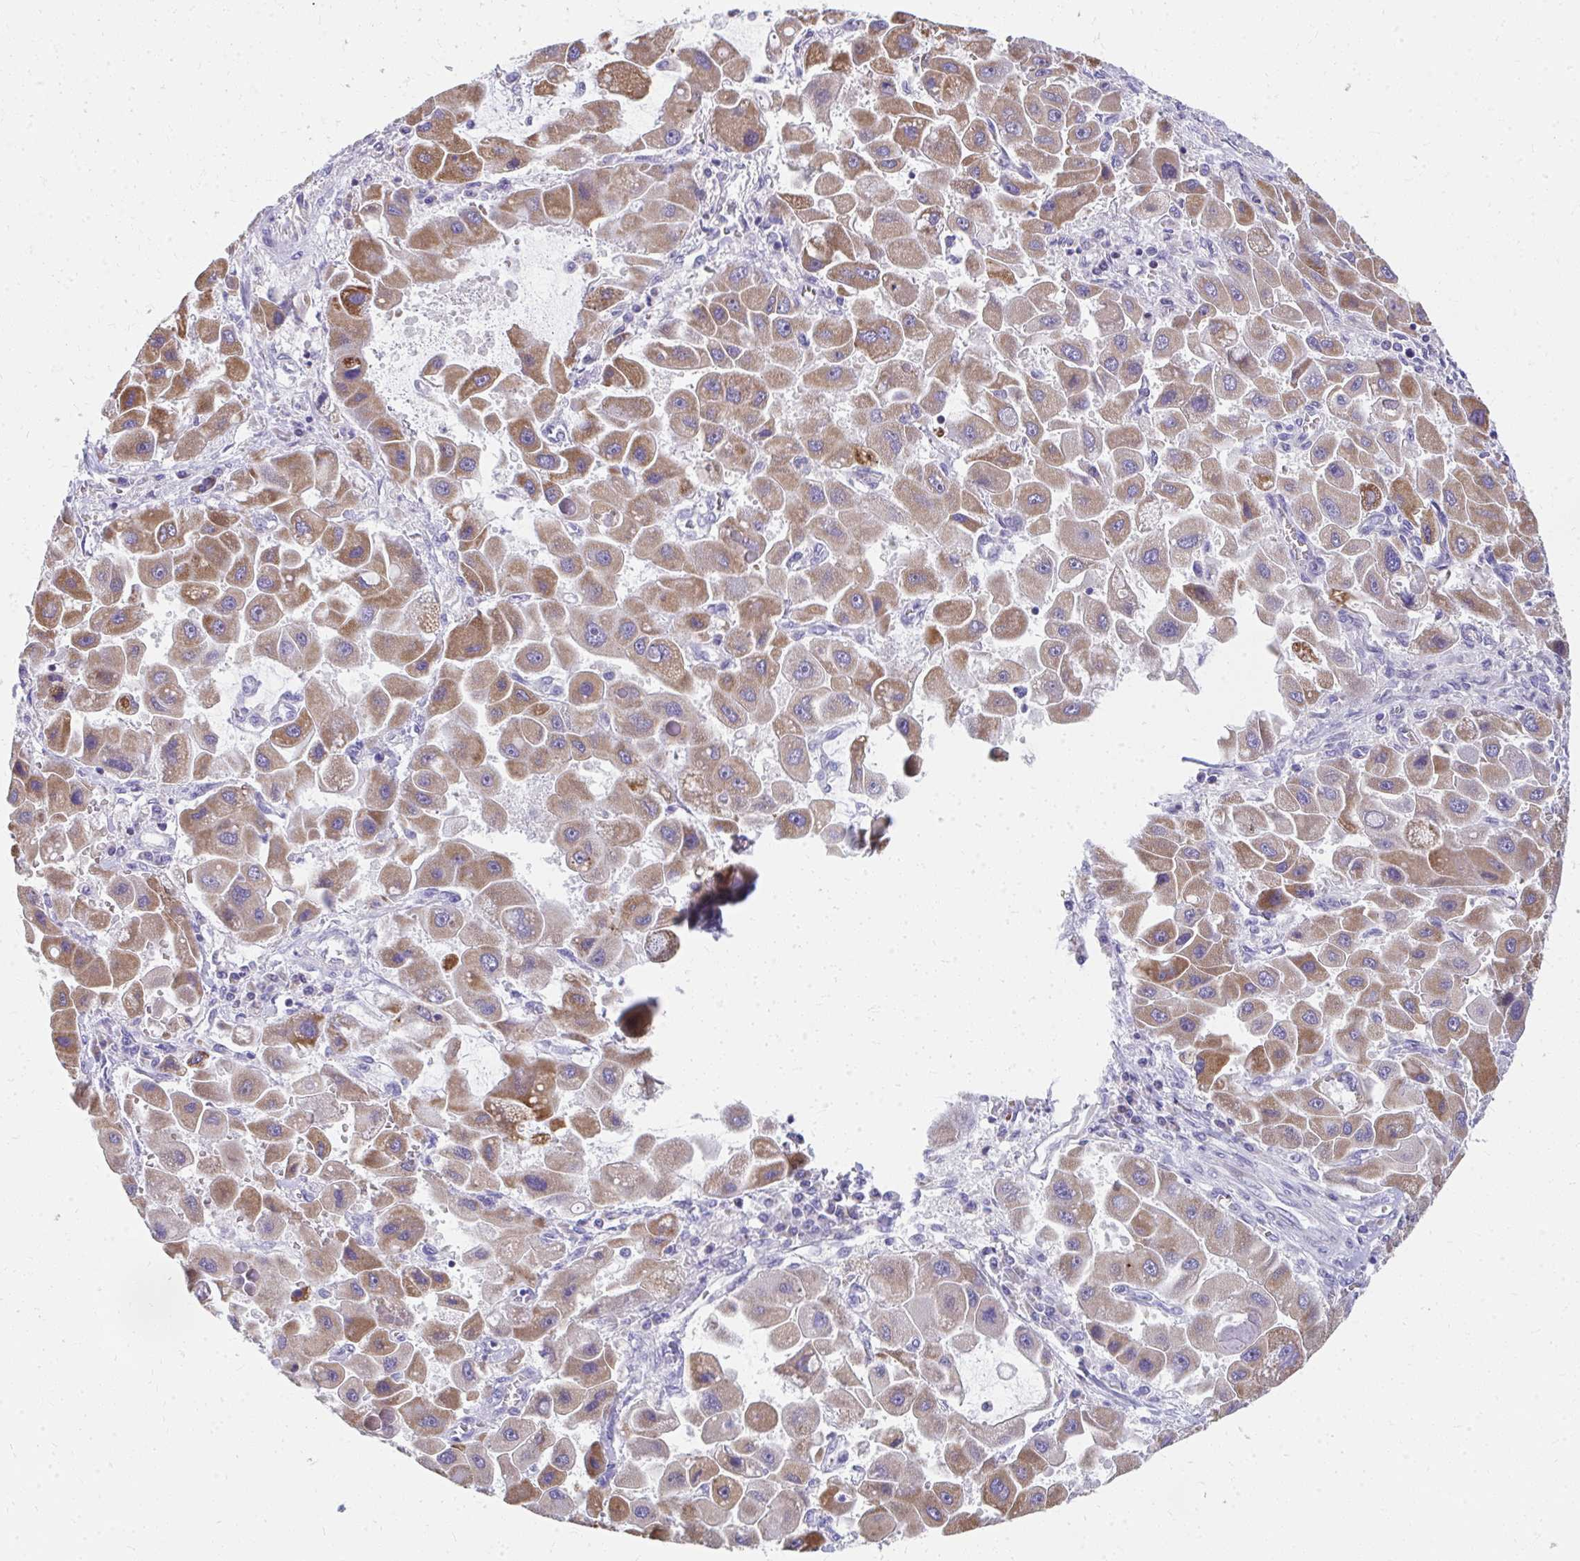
{"staining": {"intensity": "moderate", "quantity": ">75%", "location": "cytoplasmic/membranous"}, "tissue": "liver cancer", "cell_type": "Tumor cells", "image_type": "cancer", "snomed": [{"axis": "morphology", "description": "Carcinoma, Hepatocellular, NOS"}, {"axis": "topography", "description": "Liver"}], "caption": "Protein staining shows moderate cytoplasmic/membranous expression in approximately >75% of tumor cells in hepatocellular carcinoma (liver).", "gene": "IL37", "patient": {"sex": "male", "age": 24}}